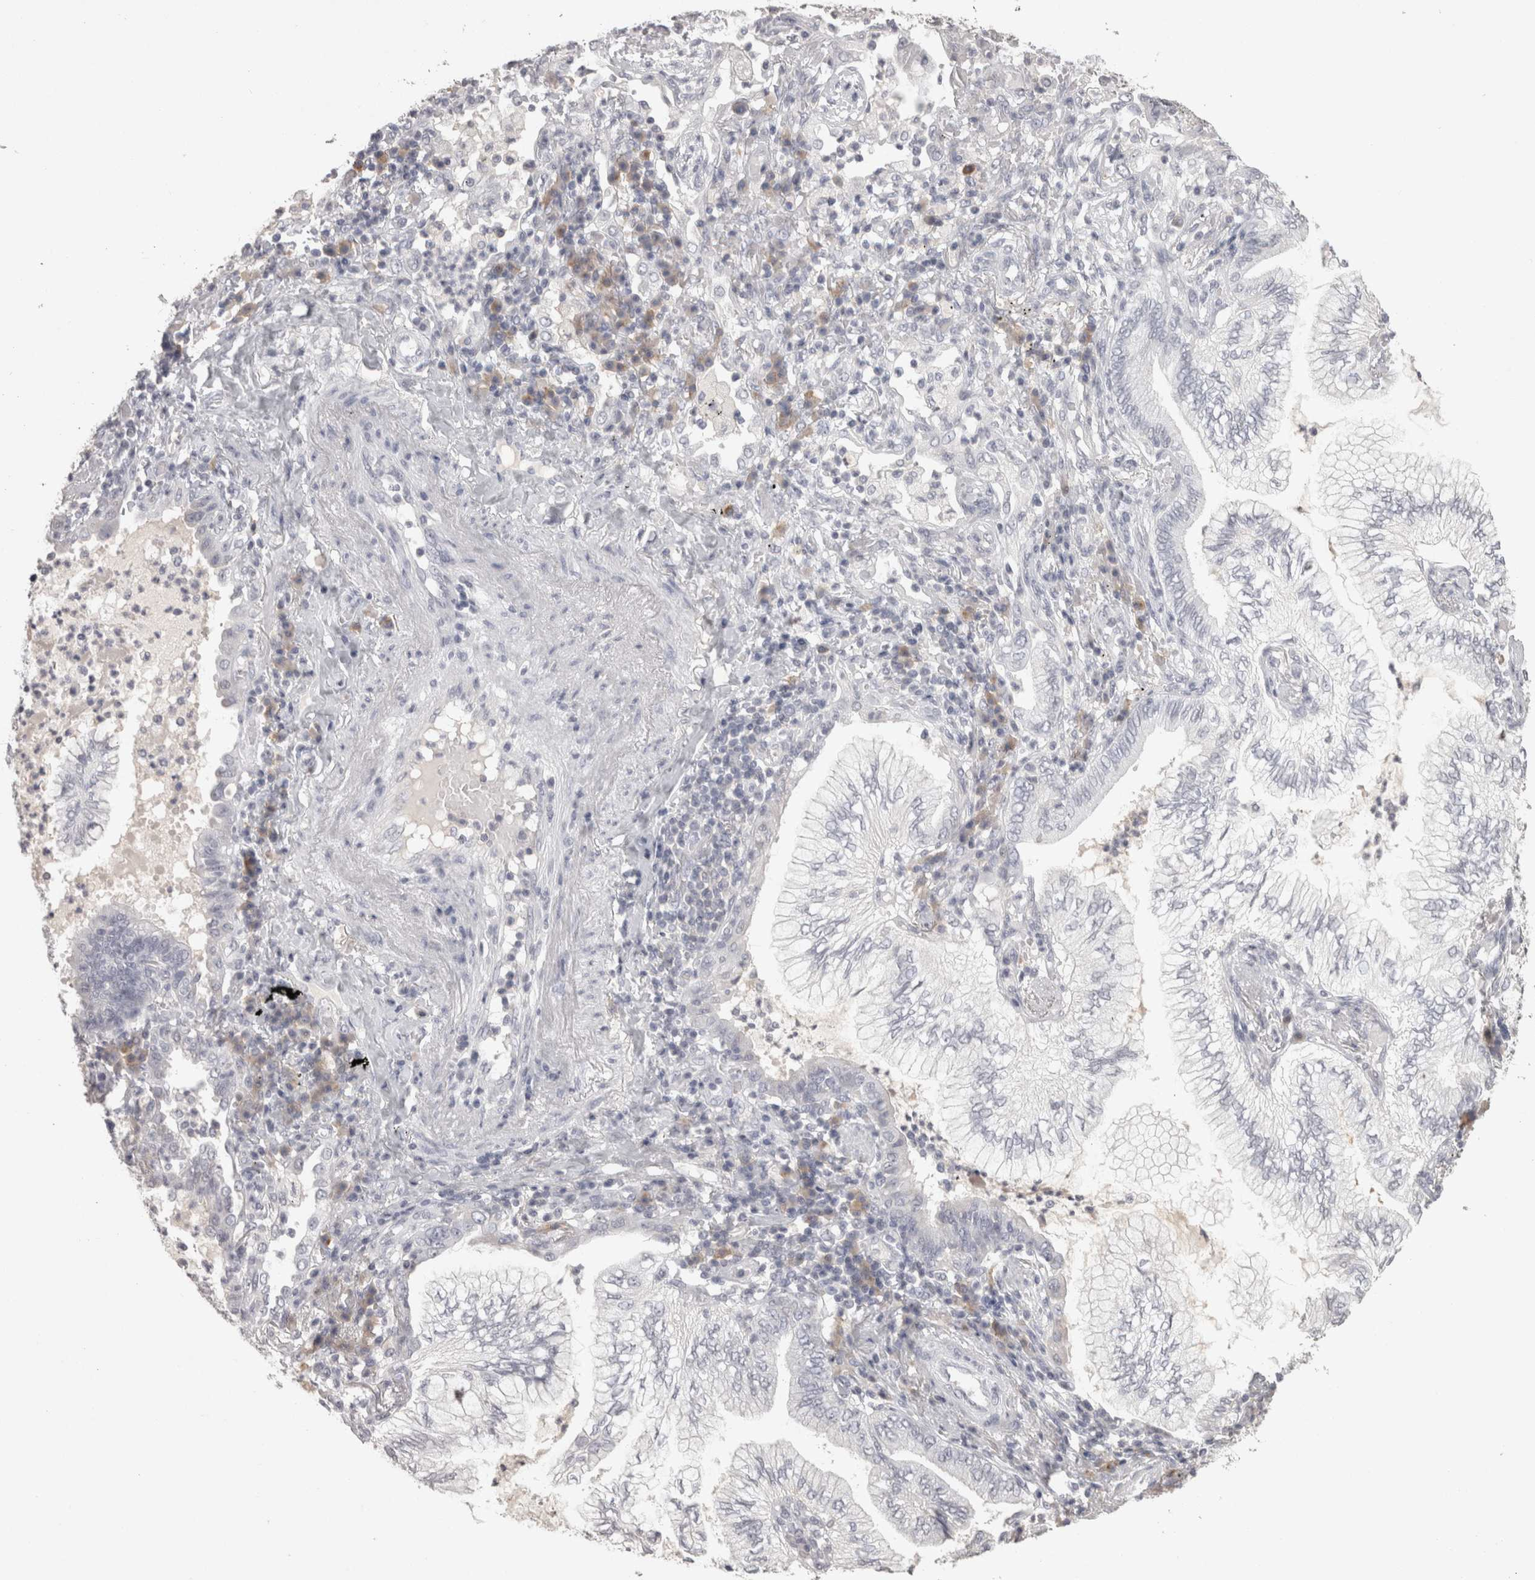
{"staining": {"intensity": "negative", "quantity": "none", "location": "none"}, "tissue": "lung cancer", "cell_type": "Tumor cells", "image_type": "cancer", "snomed": [{"axis": "morphology", "description": "Normal tissue, NOS"}, {"axis": "morphology", "description": "Adenocarcinoma, NOS"}, {"axis": "topography", "description": "Bronchus"}, {"axis": "topography", "description": "Lung"}], "caption": "Immunohistochemistry (IHC) micrograph of adenocarcinoma (lung) stained for a protein (brown), which displays no positivity in tumor cells.", "gene": "LAX1", "patient": {"sex": "female", "age": 70}}